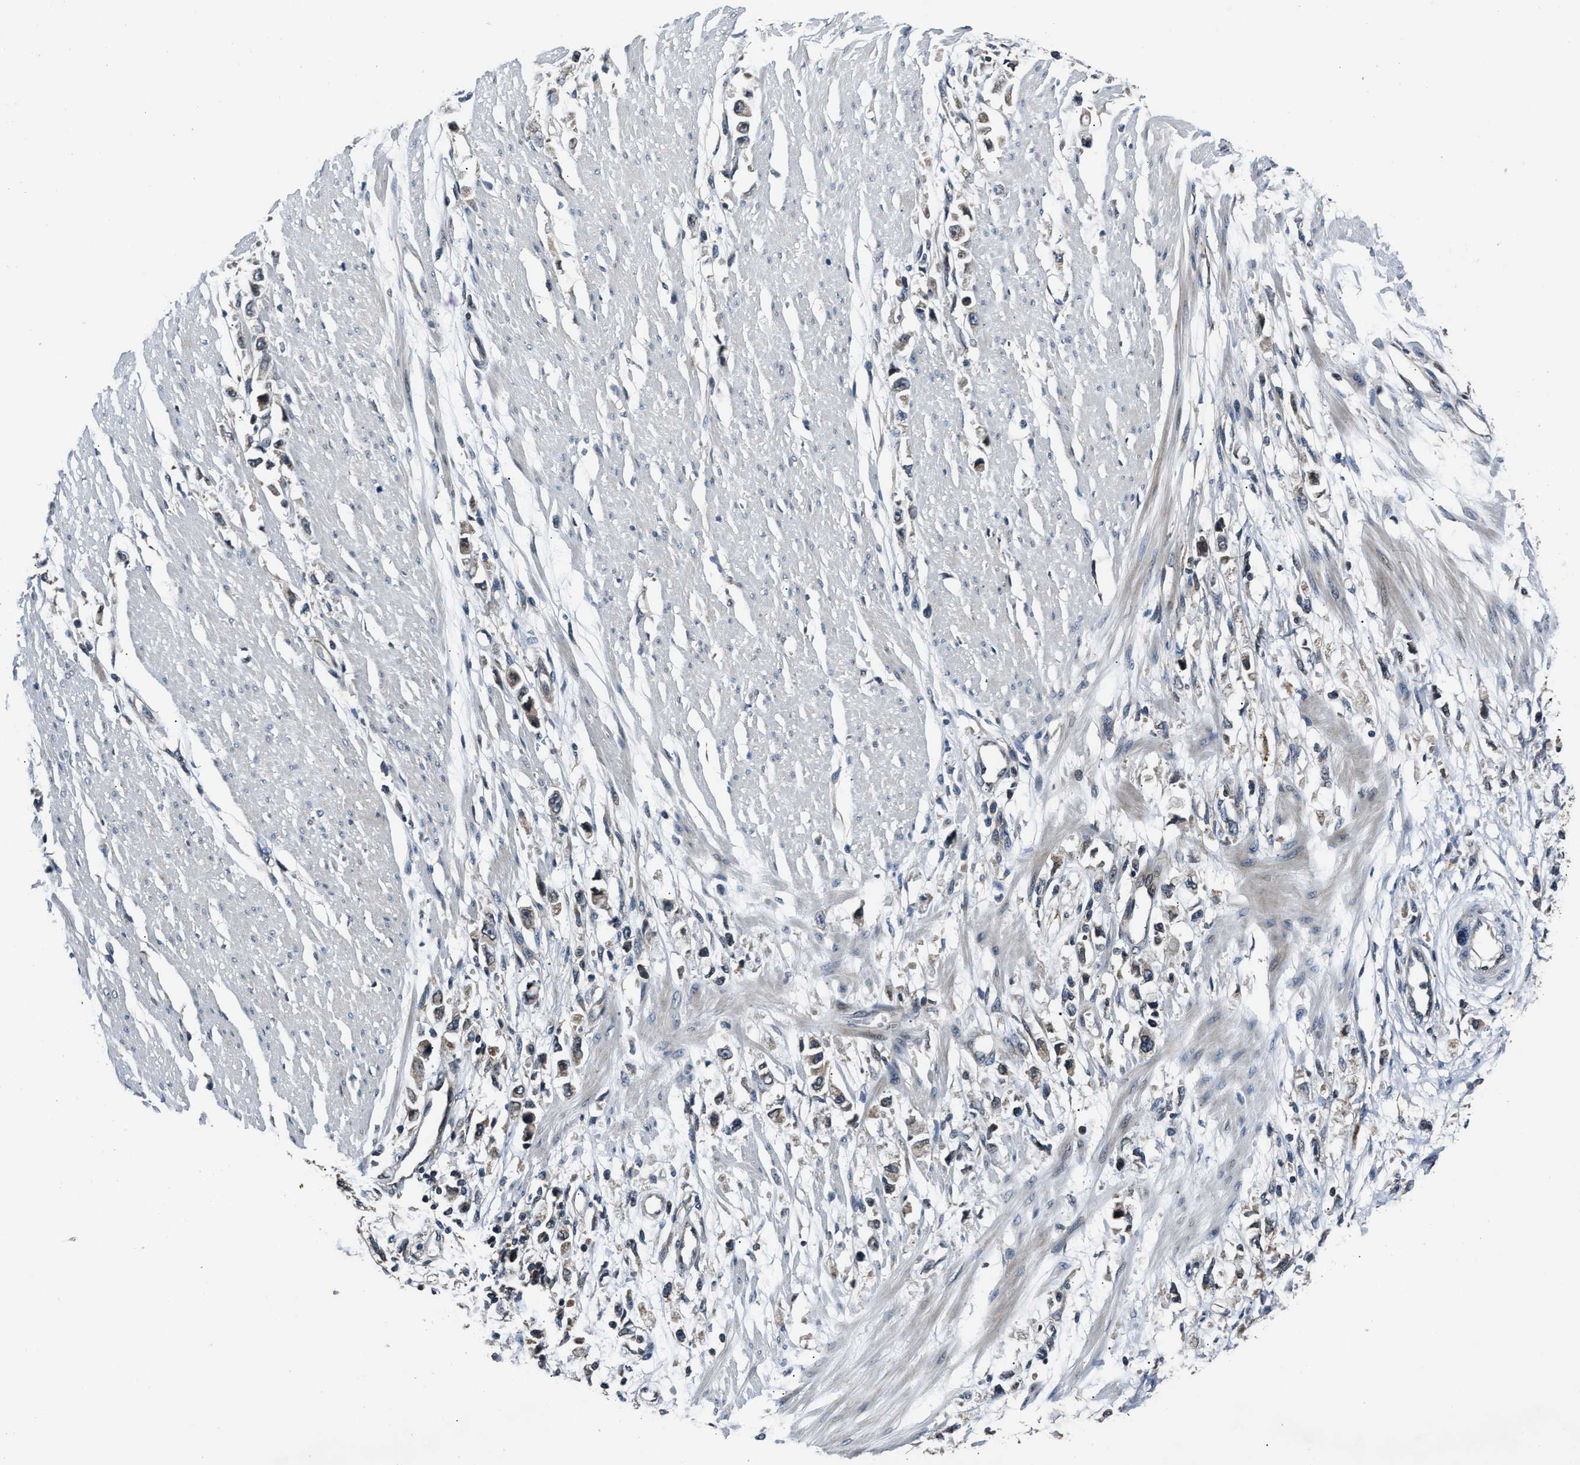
{"staining": {"intensity": "weak", "quantity": ">75%", "location": "cytoplasmic/membranous"}, "tissue": "stomach cancer", "cell_type": "Tumor cells", "image_type": "cancer", "snomed": [{"axis": "morphology", "description": "Adenocarcinoma, NOS"}, {"axis": "topography", "description": "Stomach"}], "caption": "Approximately >75% of tumor cells in human stomach adenocarcinoma display weak cytoplasmic/membranous protein expression as visualized by brown immunohistochemical staining.", "gene": "TNRC18", "patient": {"sex": "female", "age": 59}}